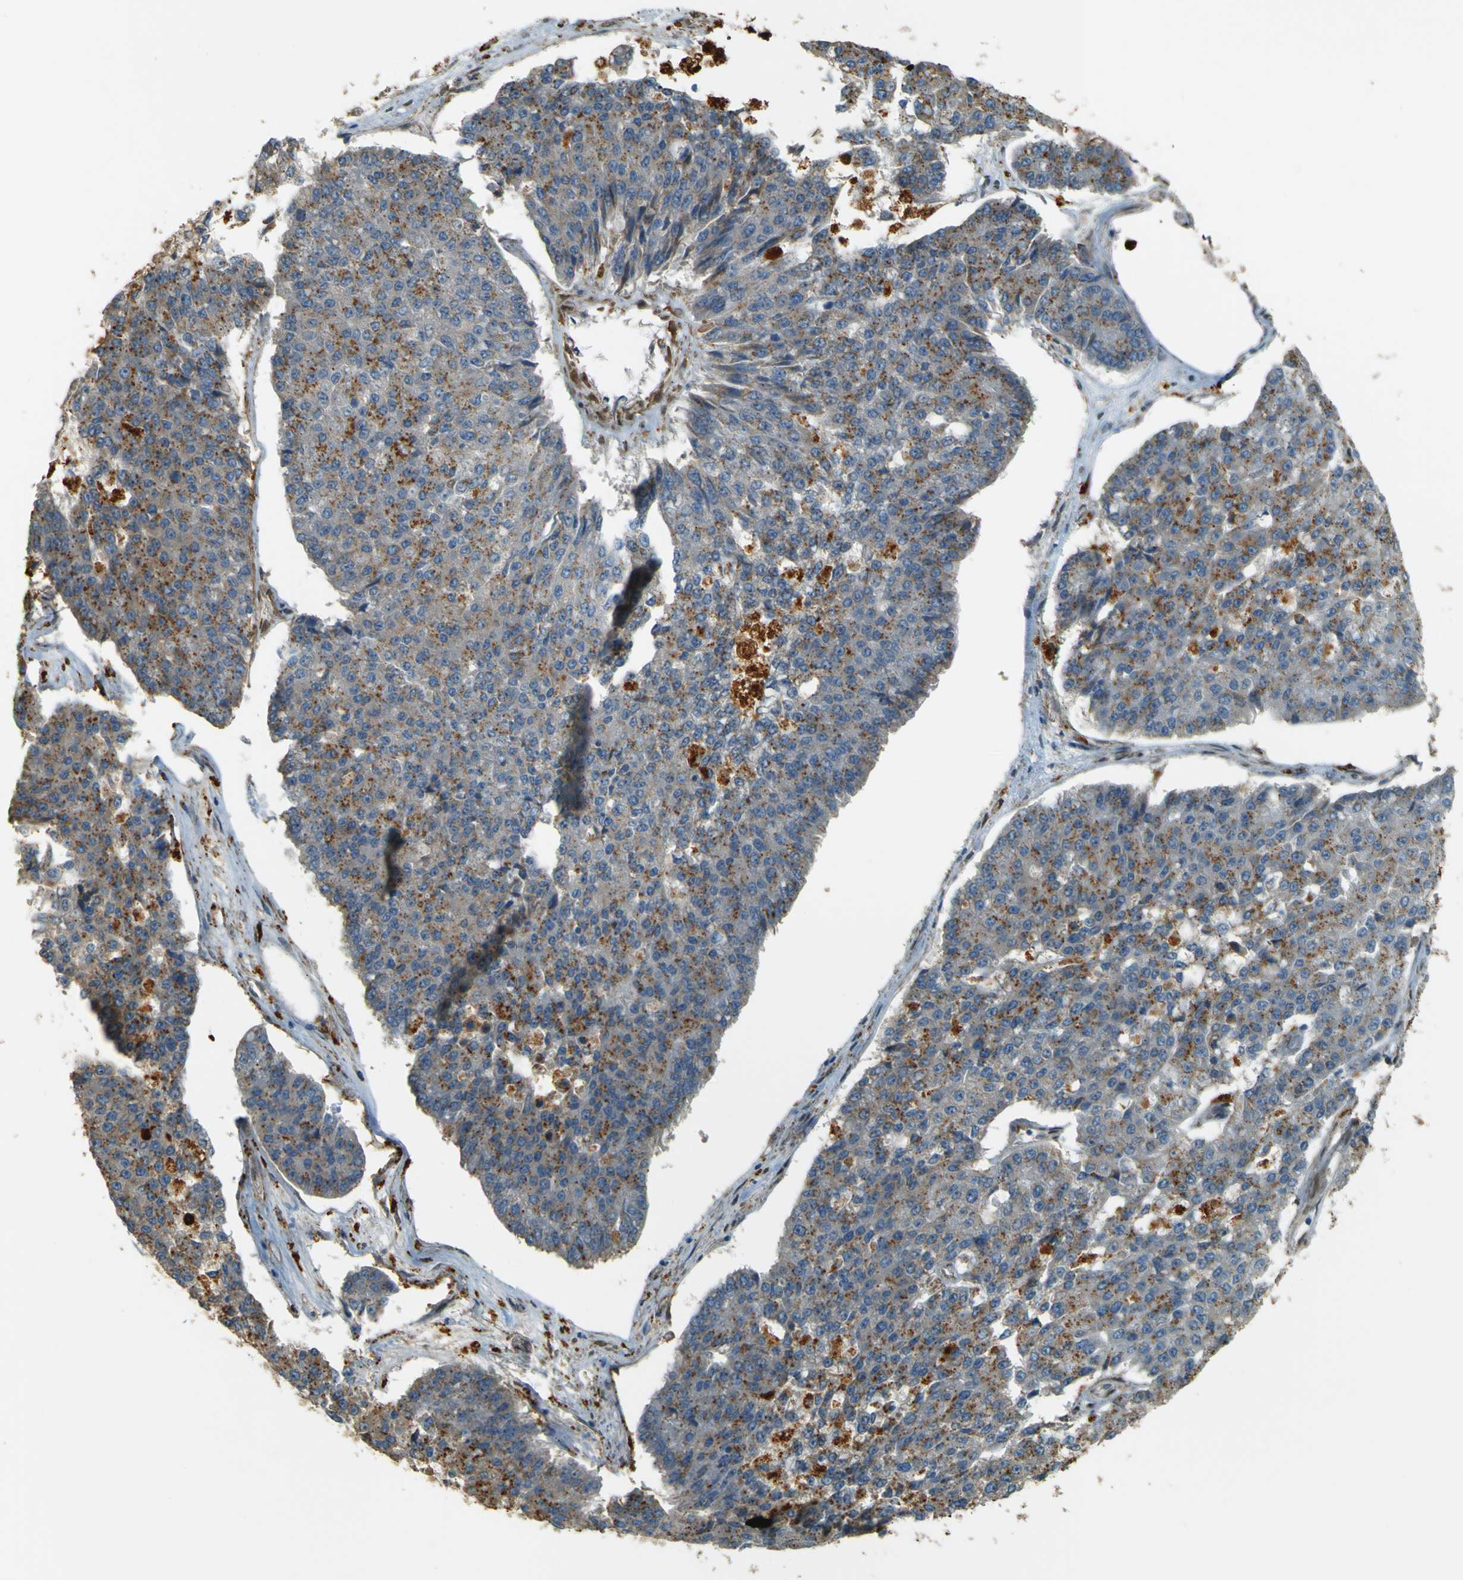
{"staining": {"intensity": "moderate", "quantity": "25%-75%", "location": "cytoplasmic/membranous"}, "tissue": "pancreatic cancer", "cell_type": "Tumor cells", "image_type": "cancer", "snomed": [{"axis": "morphology", "description": "Adenocarcinoma, NOS"}, {"axis": "topography", "description": "Pancreas"}], "caption": "IHC micrograph of human pancreatic cancer (adenocarcinoma) stained for a protein (brown), which displays medium levels of moderate cytoplasmic/membranous staining in approximately 25%-75% of tumor cells.", "gene": "NEXN", "patient": {"sex": "male", "age": 50}}